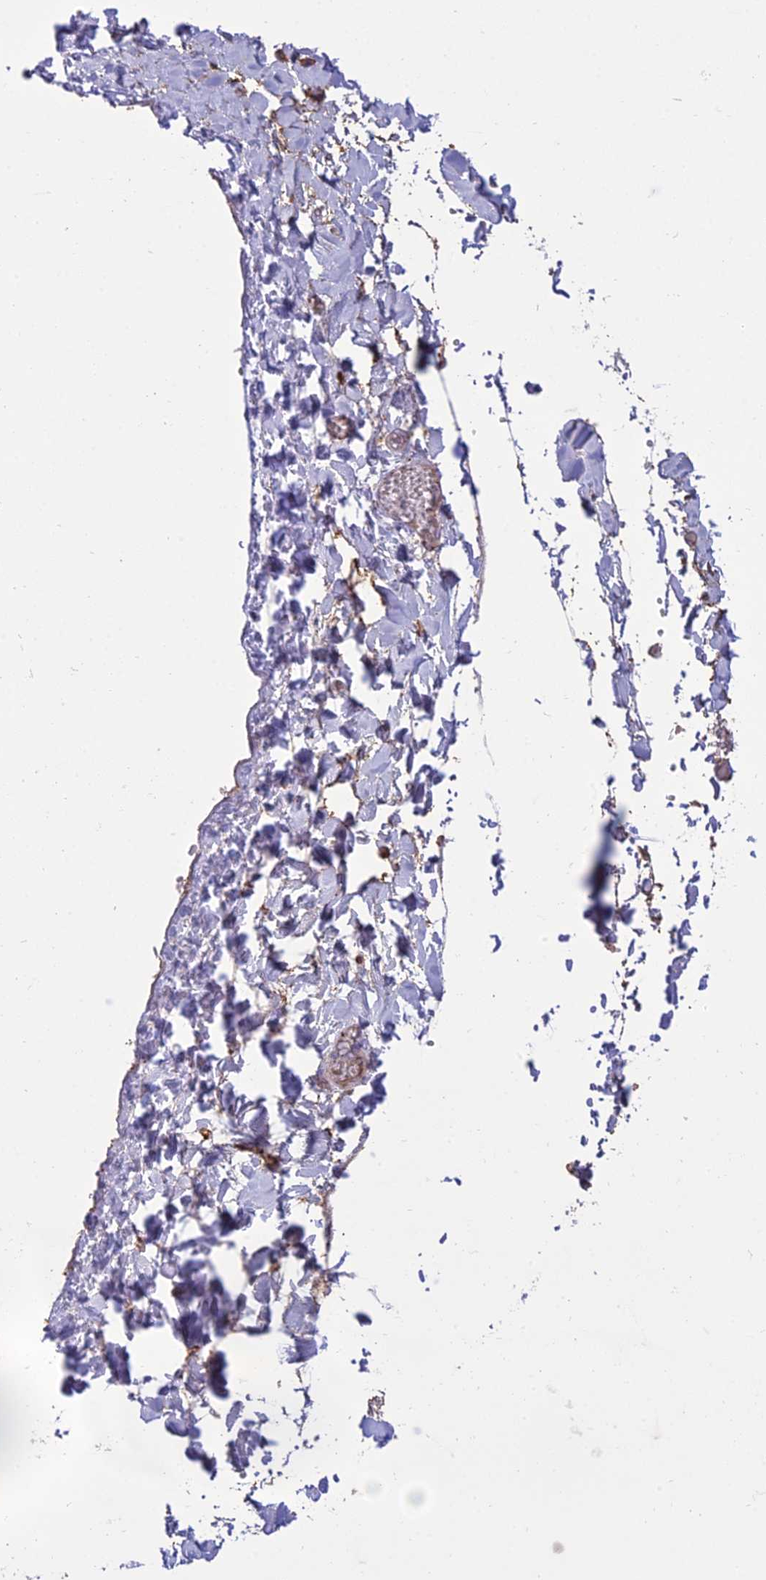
{"staining": {"intensity": "moderate", "quantity": "<25%", "location": "cytoplasmic/membranous"}, "tissue": "adipose tissue", "cell_type": "Adipocytes", "image_type": "normal", "snomed": [{"axis": "morphology", "description": "Normal tissue, NOS"}, {"axis": "topography", "description": "Gallbladder"}, {"axis": "topography", "description": "Peripheral nerve tissue"}], "caption": "About <25% of adipocytes in normal human adipose tissue show moderate cytoplasmic/membranous protein staining as visualized by brown immunohistochemical staining.", "gene": "RANBP3", "patient": {"sex": "male", "age": 38}}